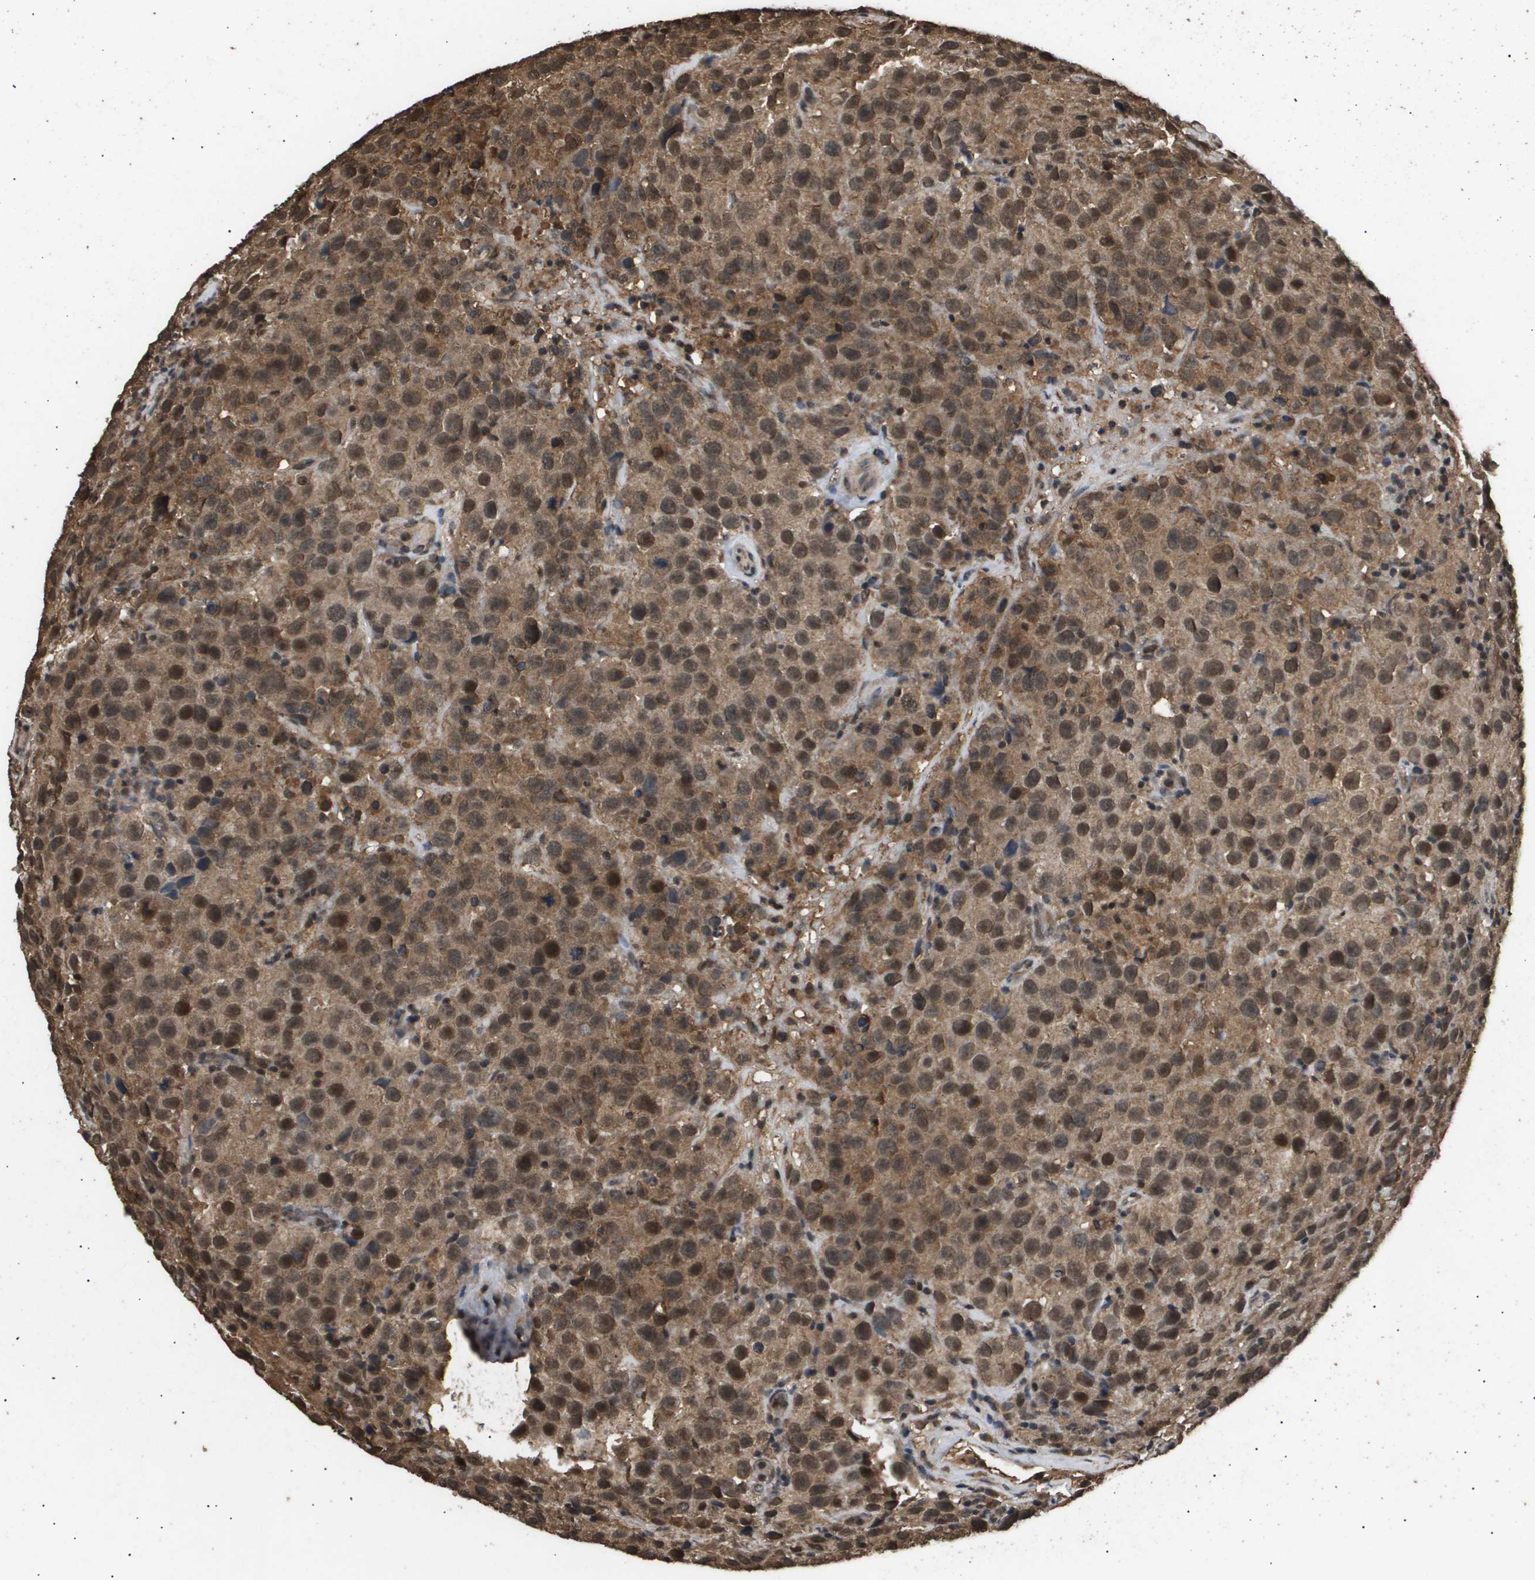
{"staining": {"intensity": "moderate", "quantity": ">75%", "location": "cytoplasmic/membranous,nuclear"}, "tissue": "testis cancer", "cell_type": "Tumor cells", "image_type": "cancer", "snomed": [{"axis": "morphology", "description": "Seminoma, NOS"}, {"axis": "topography", "description": "Testis"}], "caption": "DAB (3,3'-diaminobenzidine) immunohistochemical staining of human testis cancer (seminoma) displays moderate cytoplasmic/membranous and nuclear protein expression in approximately >75% of tumor cells. Ihc stains the protein of interest in brown and the nuclei are stained blue.", "gene": "ING1", "patient": {"sex": "male", "age": 52}}